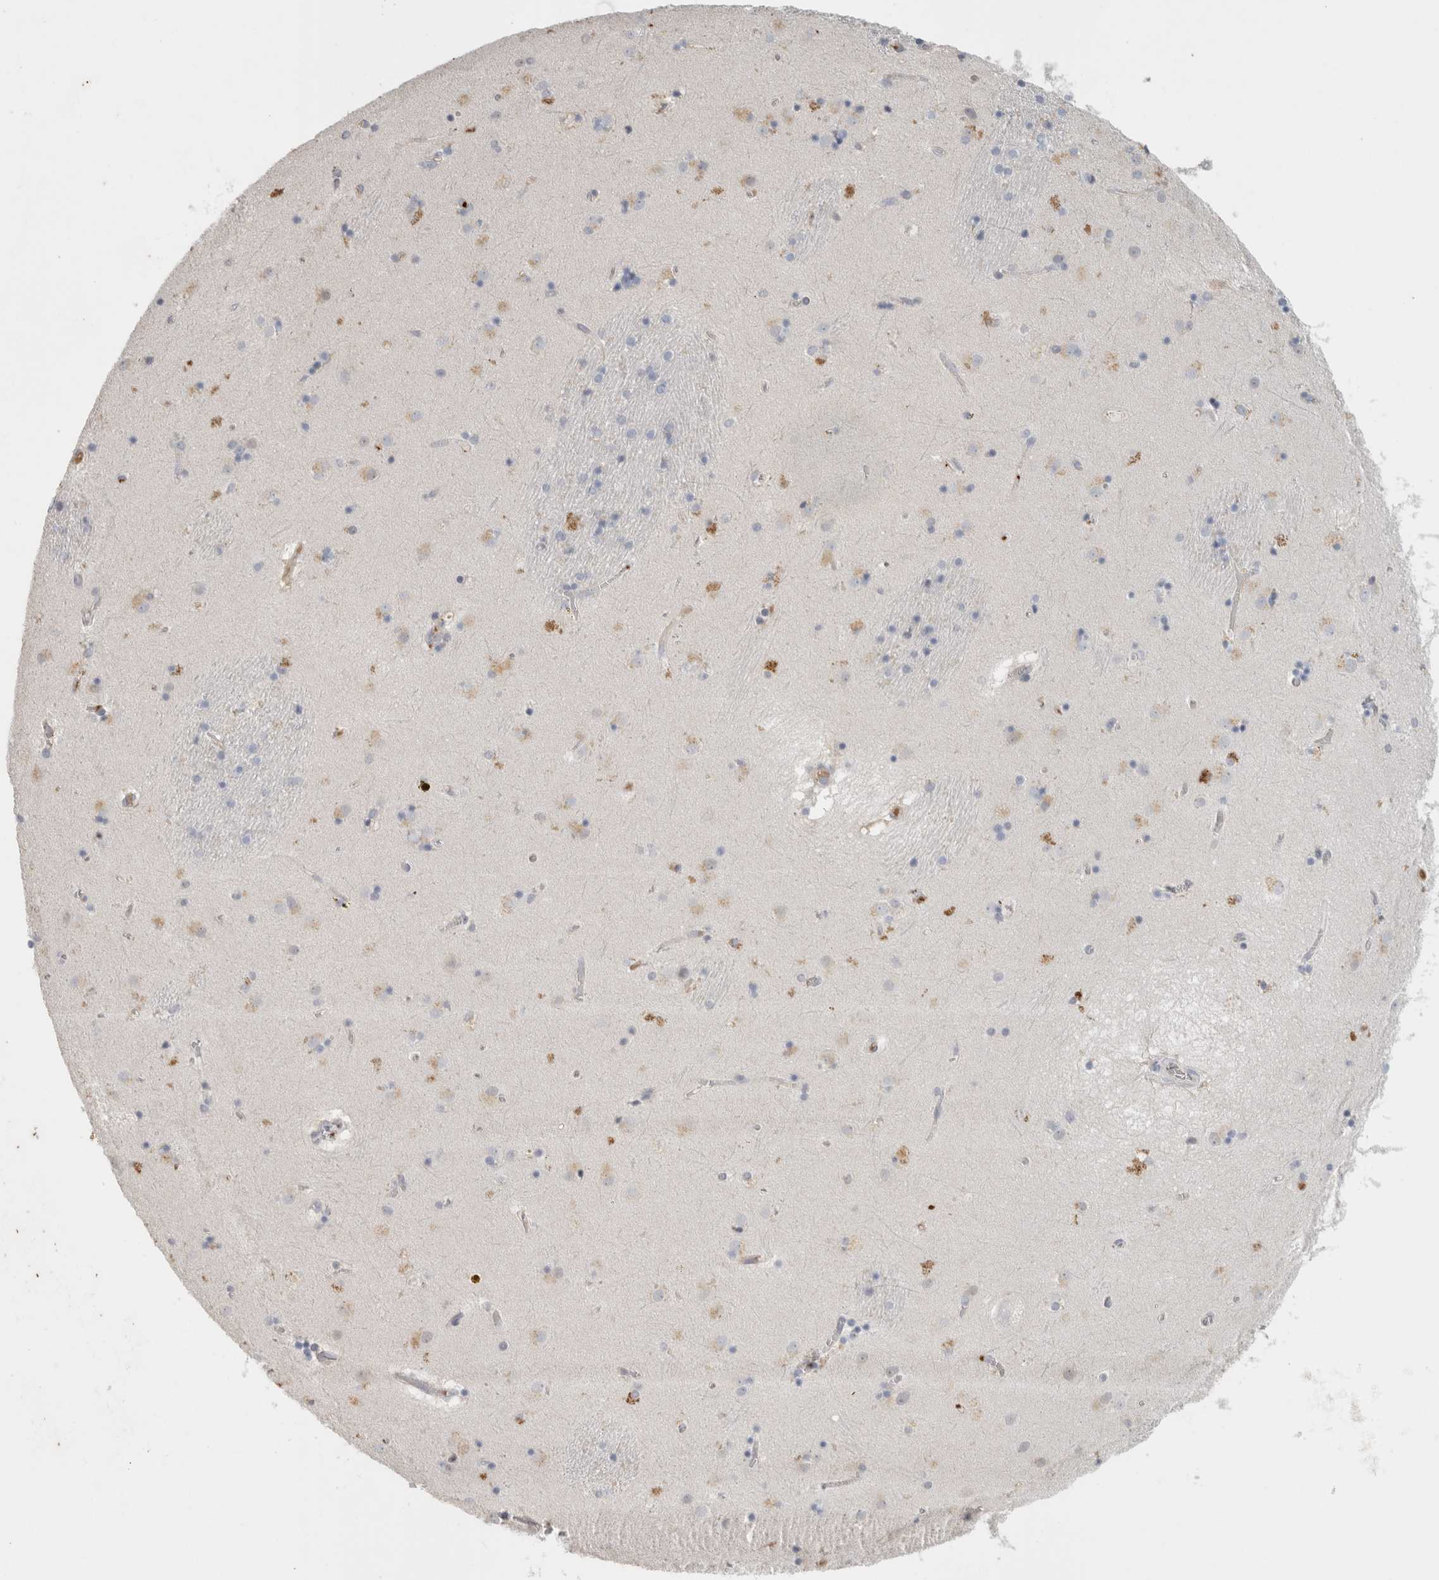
{"staining": {"intensity": "moderate", "quantity": "<25%", "location": "cytoplasmic/membranous"}, "tissue": "caudate", "cell_type": "Glial cells", "image_type": "normal", "snomed": [{"axis": "morphology", "description": "Normal tissue, NOS"}, {"axis": "topography", "description": "Lateral ventricle wall"}], "caption": "This image shows immunohistochemistry (IHC) staining of unremarkable caudate, with low moderate cytoplasmic/membranous expression in about <25% of glial cells.", "gene": "CD36", "patient": {"sex": "male", "age": 70}}